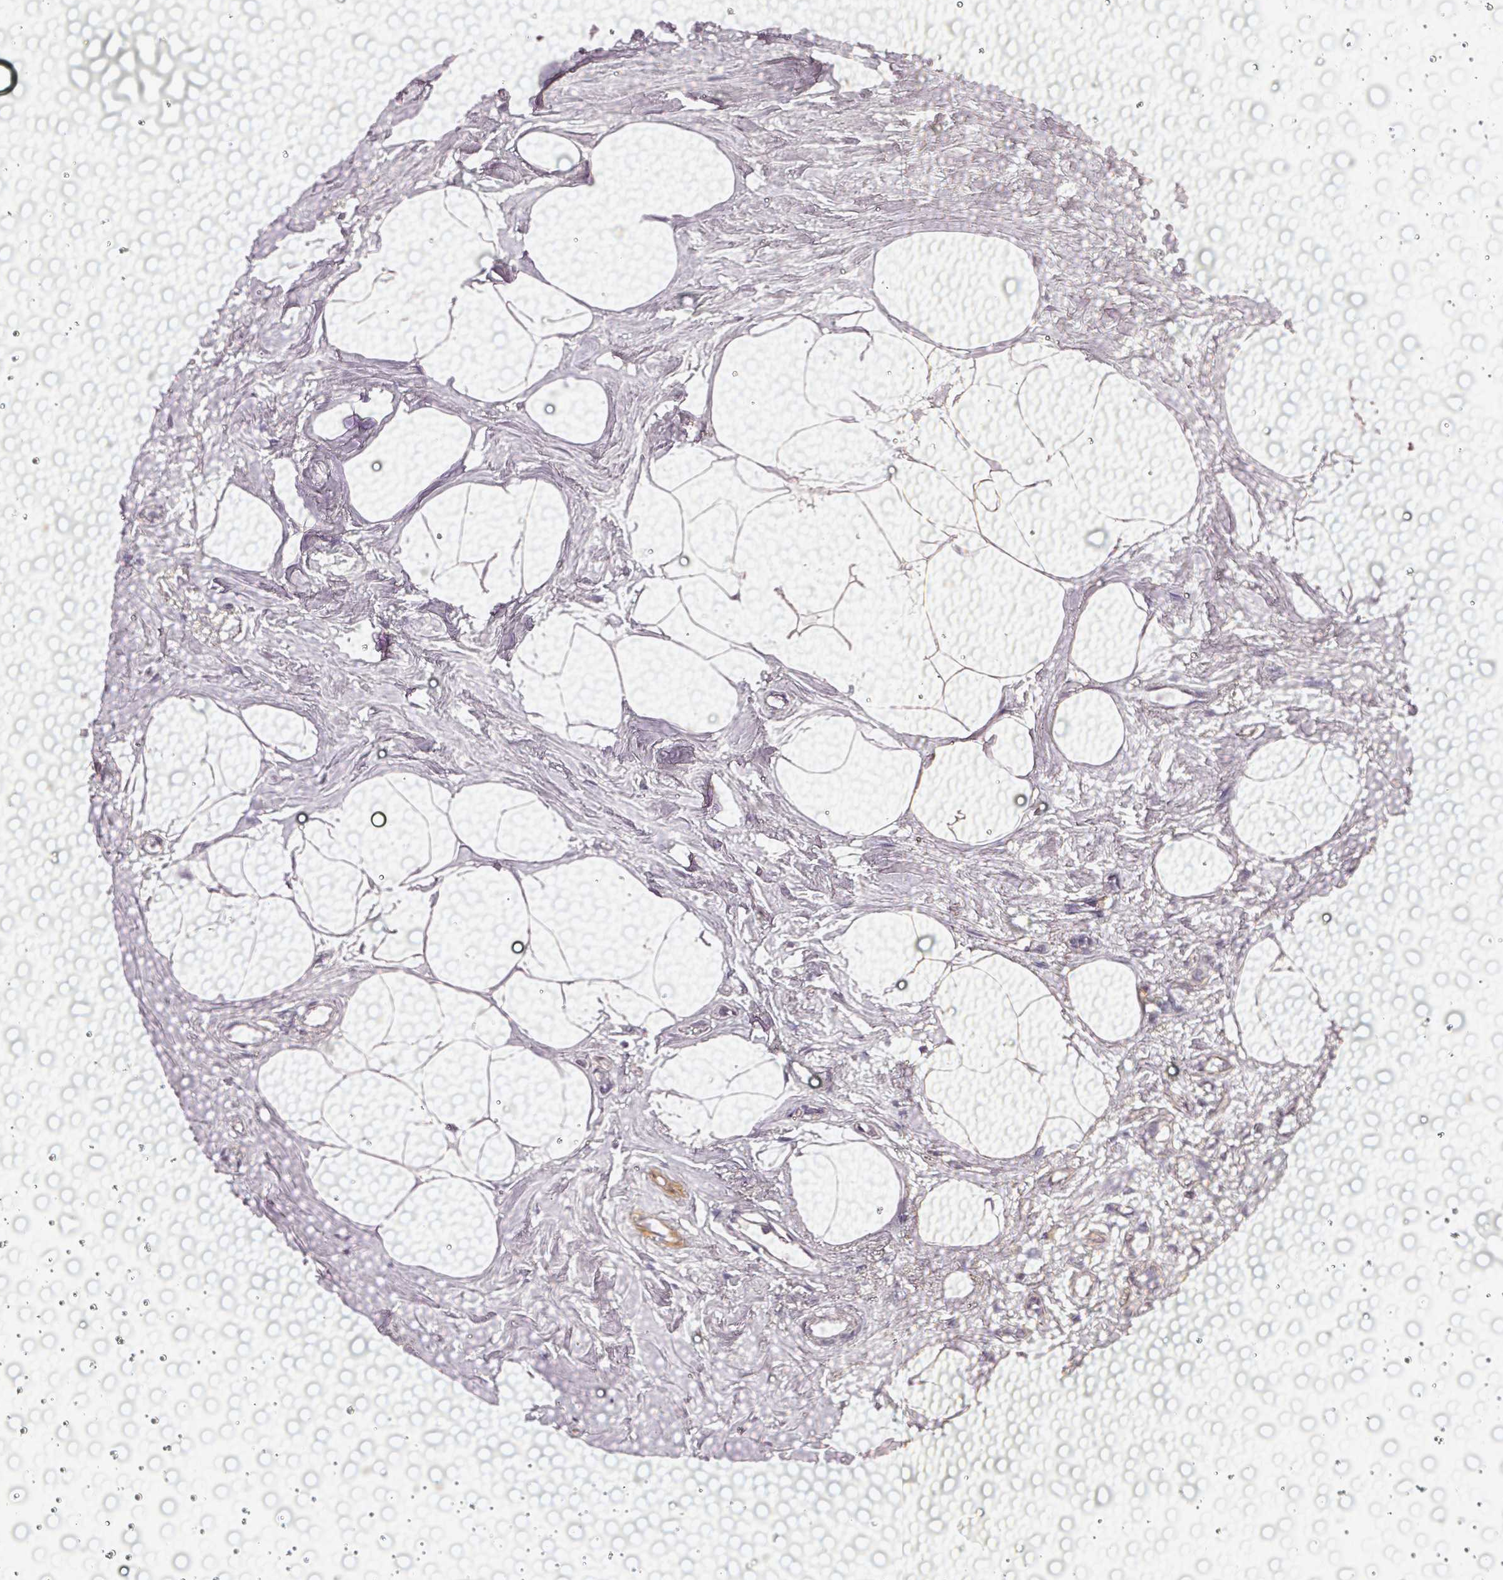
{"staining": {"intensity": "negative", "quantity": "none", "location": "none"}, "tissue": "breast cancer", "cell_type": "Tumor cells", "image_type": "cancer", "snomed": [{"axis": "morphology", "description": "Carcinoma, NOS"}, {"axis": "topography", "description": "Breast"}], "caption": "The image shows no staining of tumor cells in breast carcinoma.", "gene": "CYB561A3", "patient": {"sex": "female", "age": 60}}